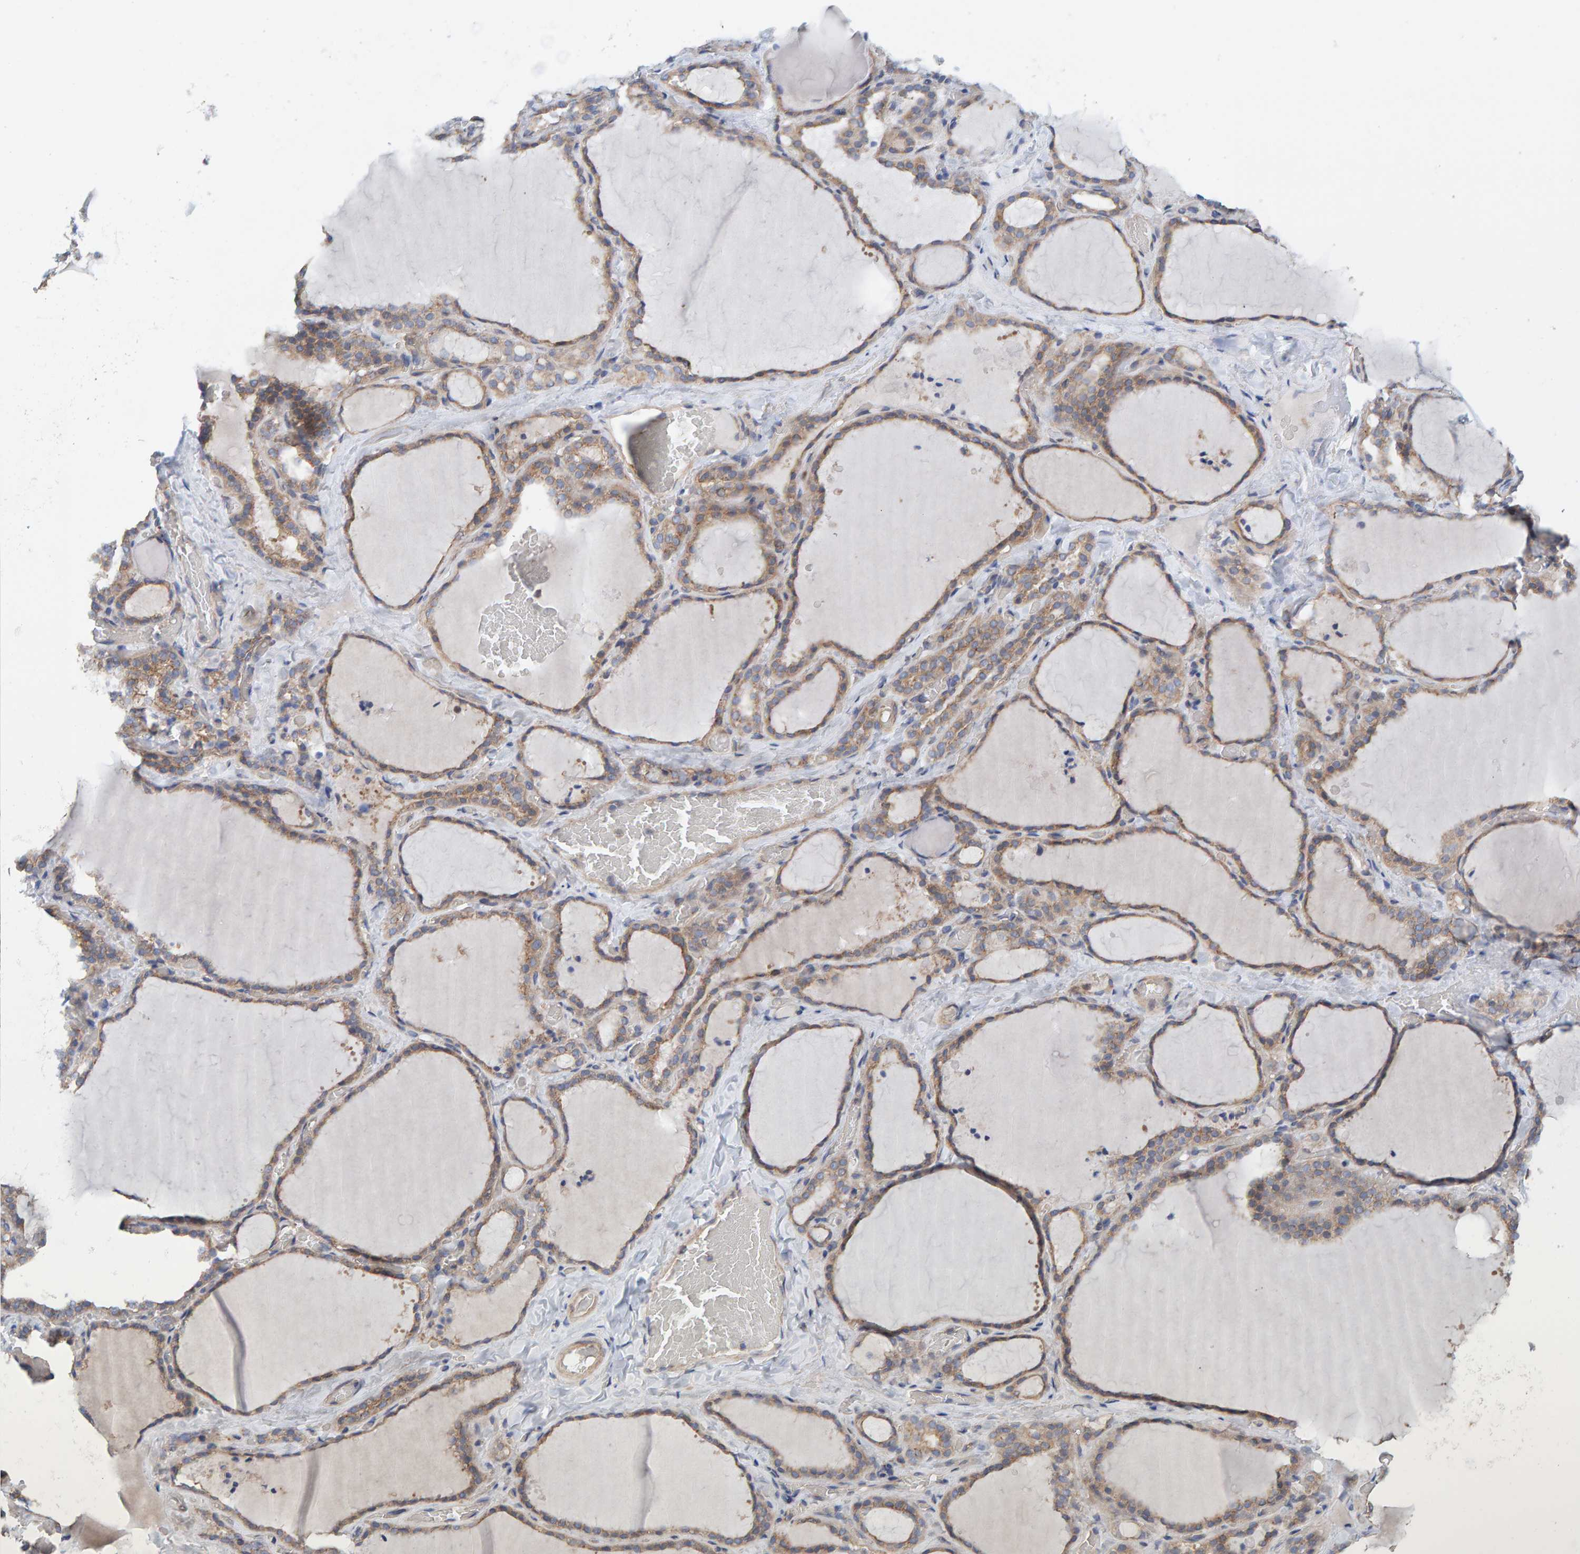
{"staining": {"intensity": "moderate", "quantity": "25%-75%", "location": "cytoplasmic/membranous"}, "tissue": "thyroid gland", "cell_type": "Glandular cells", "image_type": "normal", "snomed": [{"axis": "morphology", "description": "Normal tissue, NOS"}, {"axis": "topography", "description": "Thyroid gland"}], "caption": "The histopathology image demonstrates staining of normal thyroid gland, revealing moderate cytoplasmic/membranous protein staining (brown color) within glandular cells.", "gene": "UBAP1", "patient": {"sex": "female", "age": 22}}